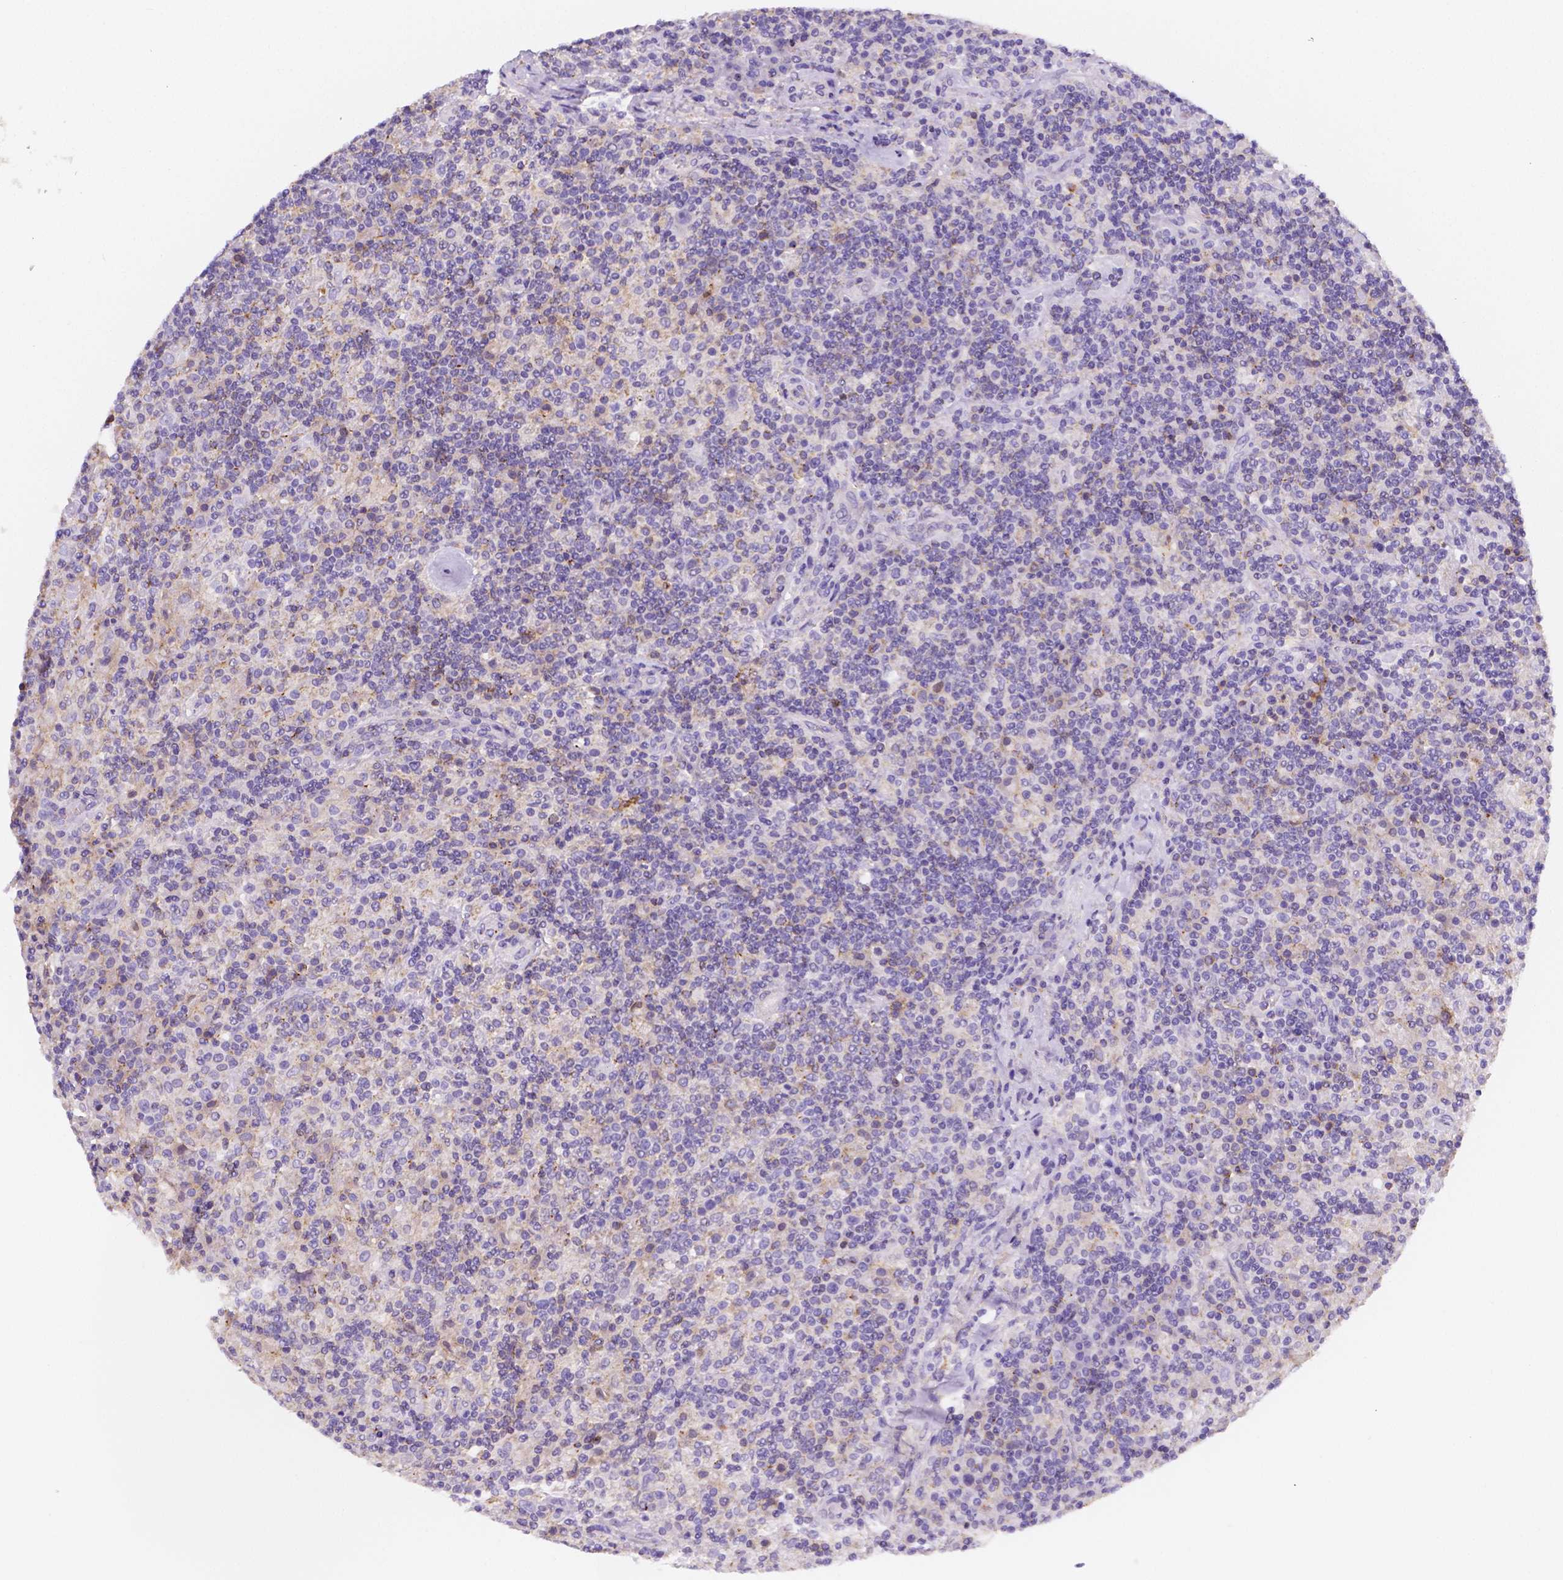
{"staining": {"intensity": "negative", "quantity": "none", "location": "none"}, "tissue": "lymphoma", "cell_type": "Tumor cells", "image_type": "cancer", "snomed": [{"axis": "morphology", "description": "Hodgkin's disease, NOS"}, {"axis": "topography", "description": "Lymph node"}], "caption": "Immunohistochemical staining of lymphoma displays no significant positivity in tumor cells.", "gene": "GABRD", "patient": {"sex": "male", "age": 70}}